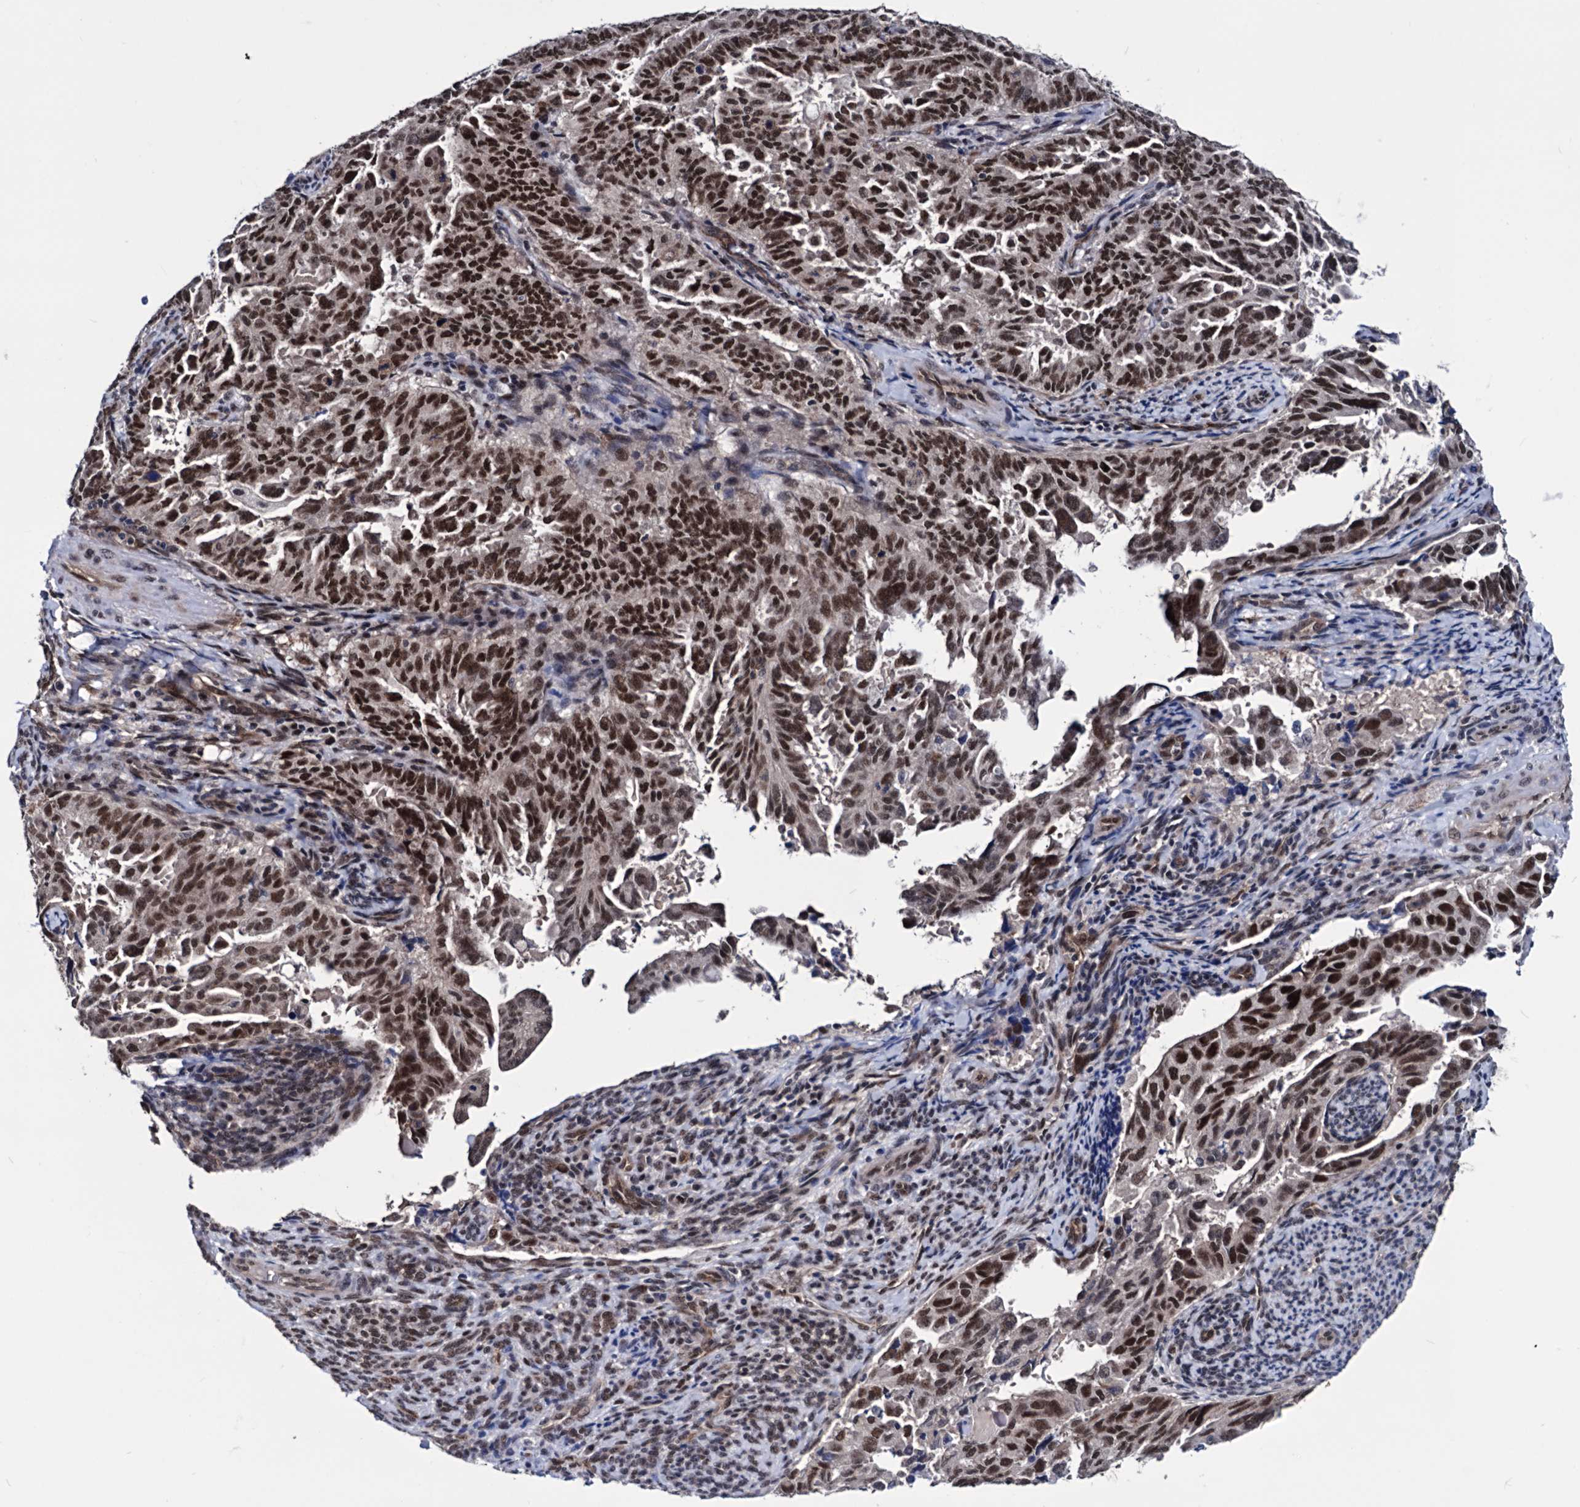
{"staining": {"intensity": "strong", "quantity": ">75%", "location": "nuclear"}, "tissue": "endometrial cancer", "cell_type": "Tumor cells", "image_type": "cancer", "snomed": [{"axis": "morphology", "description": "Adenocarcinoma, NOS"}, {"axis": "topography", "description": "Endometrium"}], "caption": "Immunohistochemistry (DAB) staining of human endometrial cancer exhibits strong nuclear protein staining in about >75% of tumor cells.", "gene": "GALNT11", "patient": {"sex": "female", "age": 65}}